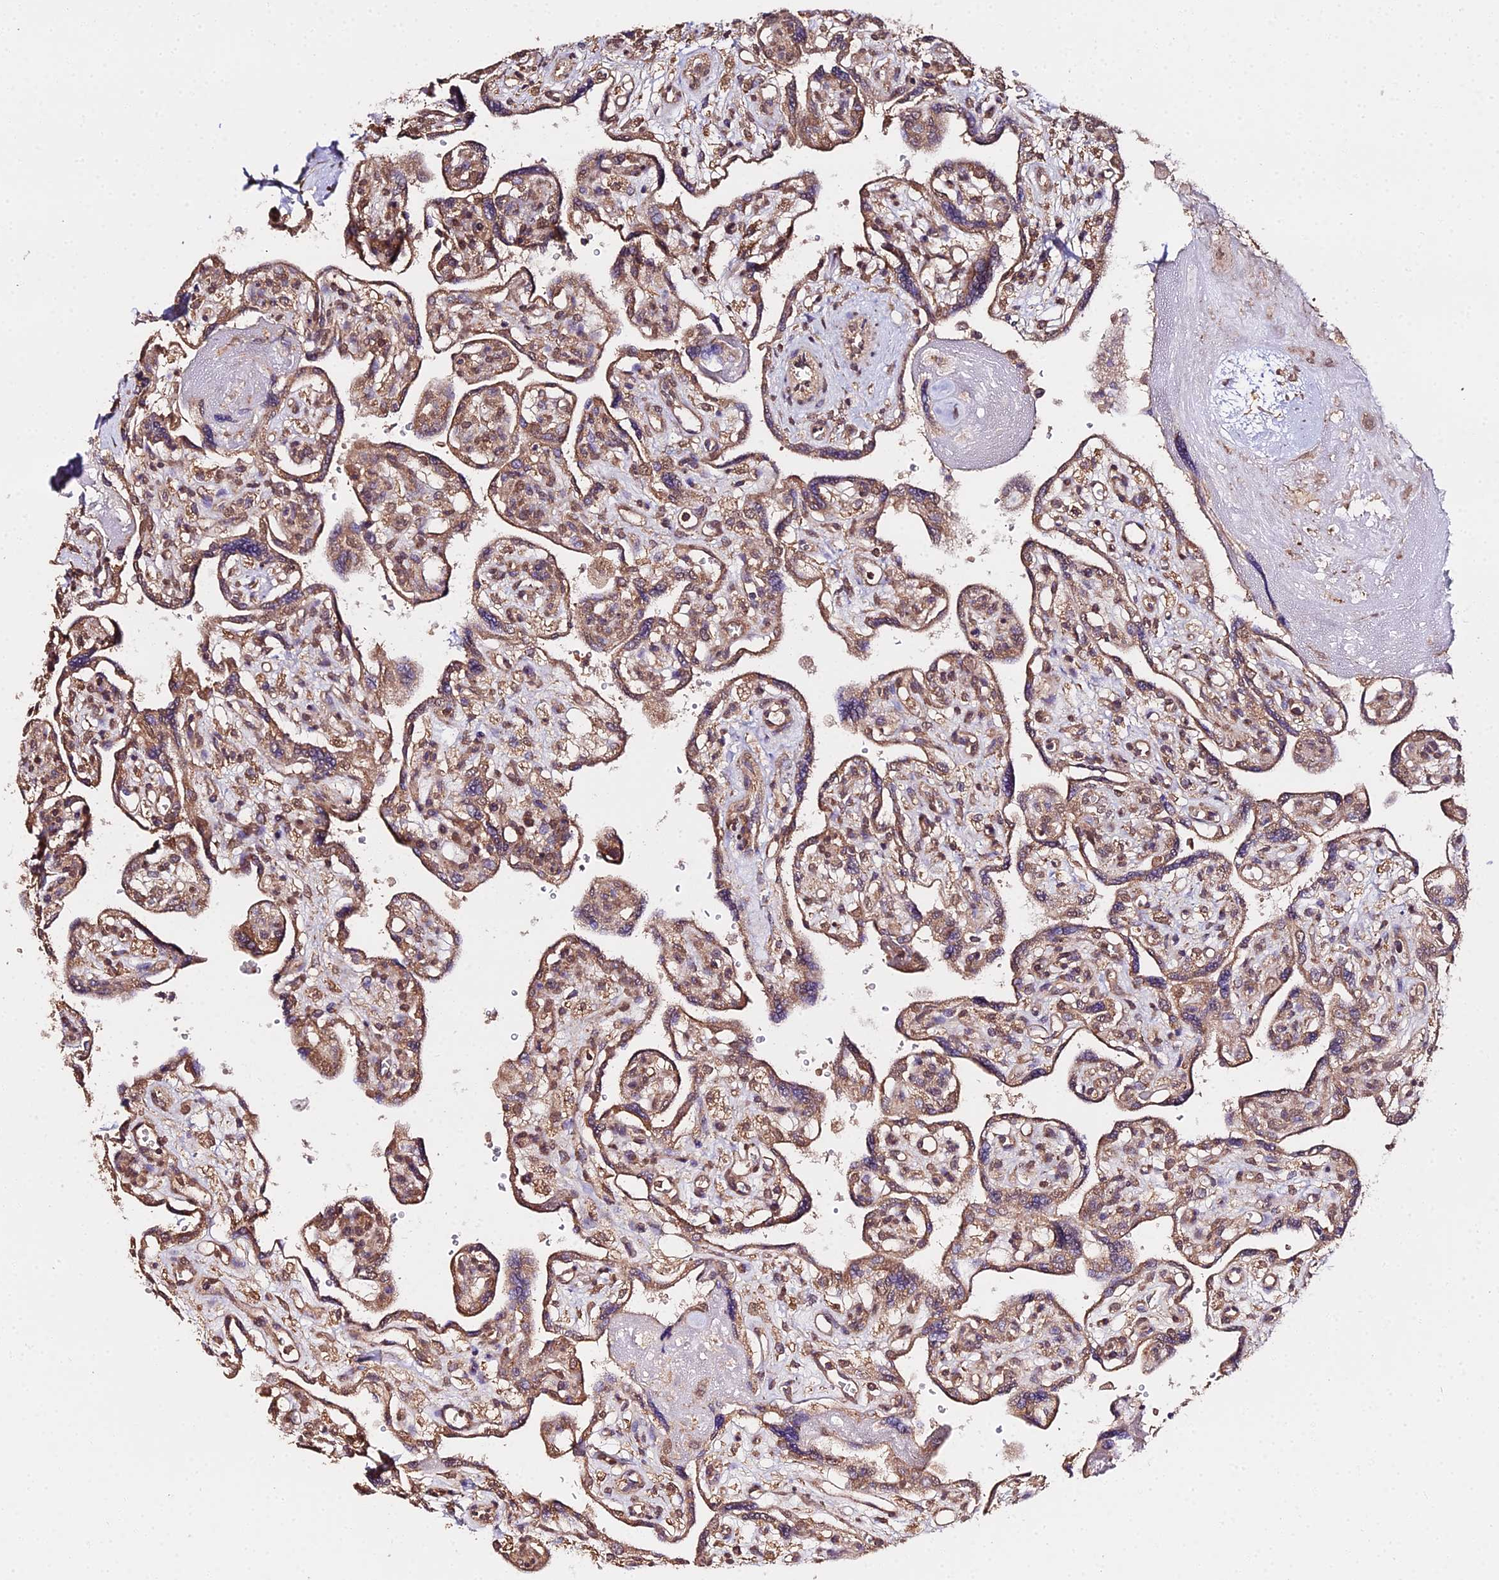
{"staining": {"intensity": "moderate", "quantity": ">75%", "location": "cytoplasmic/membranous"}, "tissue": "placenta", "cell_type": "Trophoblastic cells", "image_type": "normal", "snomed": [{"axis": "morphology", "description": "Normal tissue, NOS"}, {"axis": "topography", "description": "Placenta"}], "caption": "Immunohistochemistry (IHC) image of unremarkable placenta: placenta stained using immunohistochemistry (IHC) displays medium levels of moderate protein expression localized specifically in the cytoplasmic/membranous of trophoblastic cells, appearing as a cytoplasmic/membranous brown color.", "gene": "METTL13", "patient": {"sex": "female", "age": 39}}